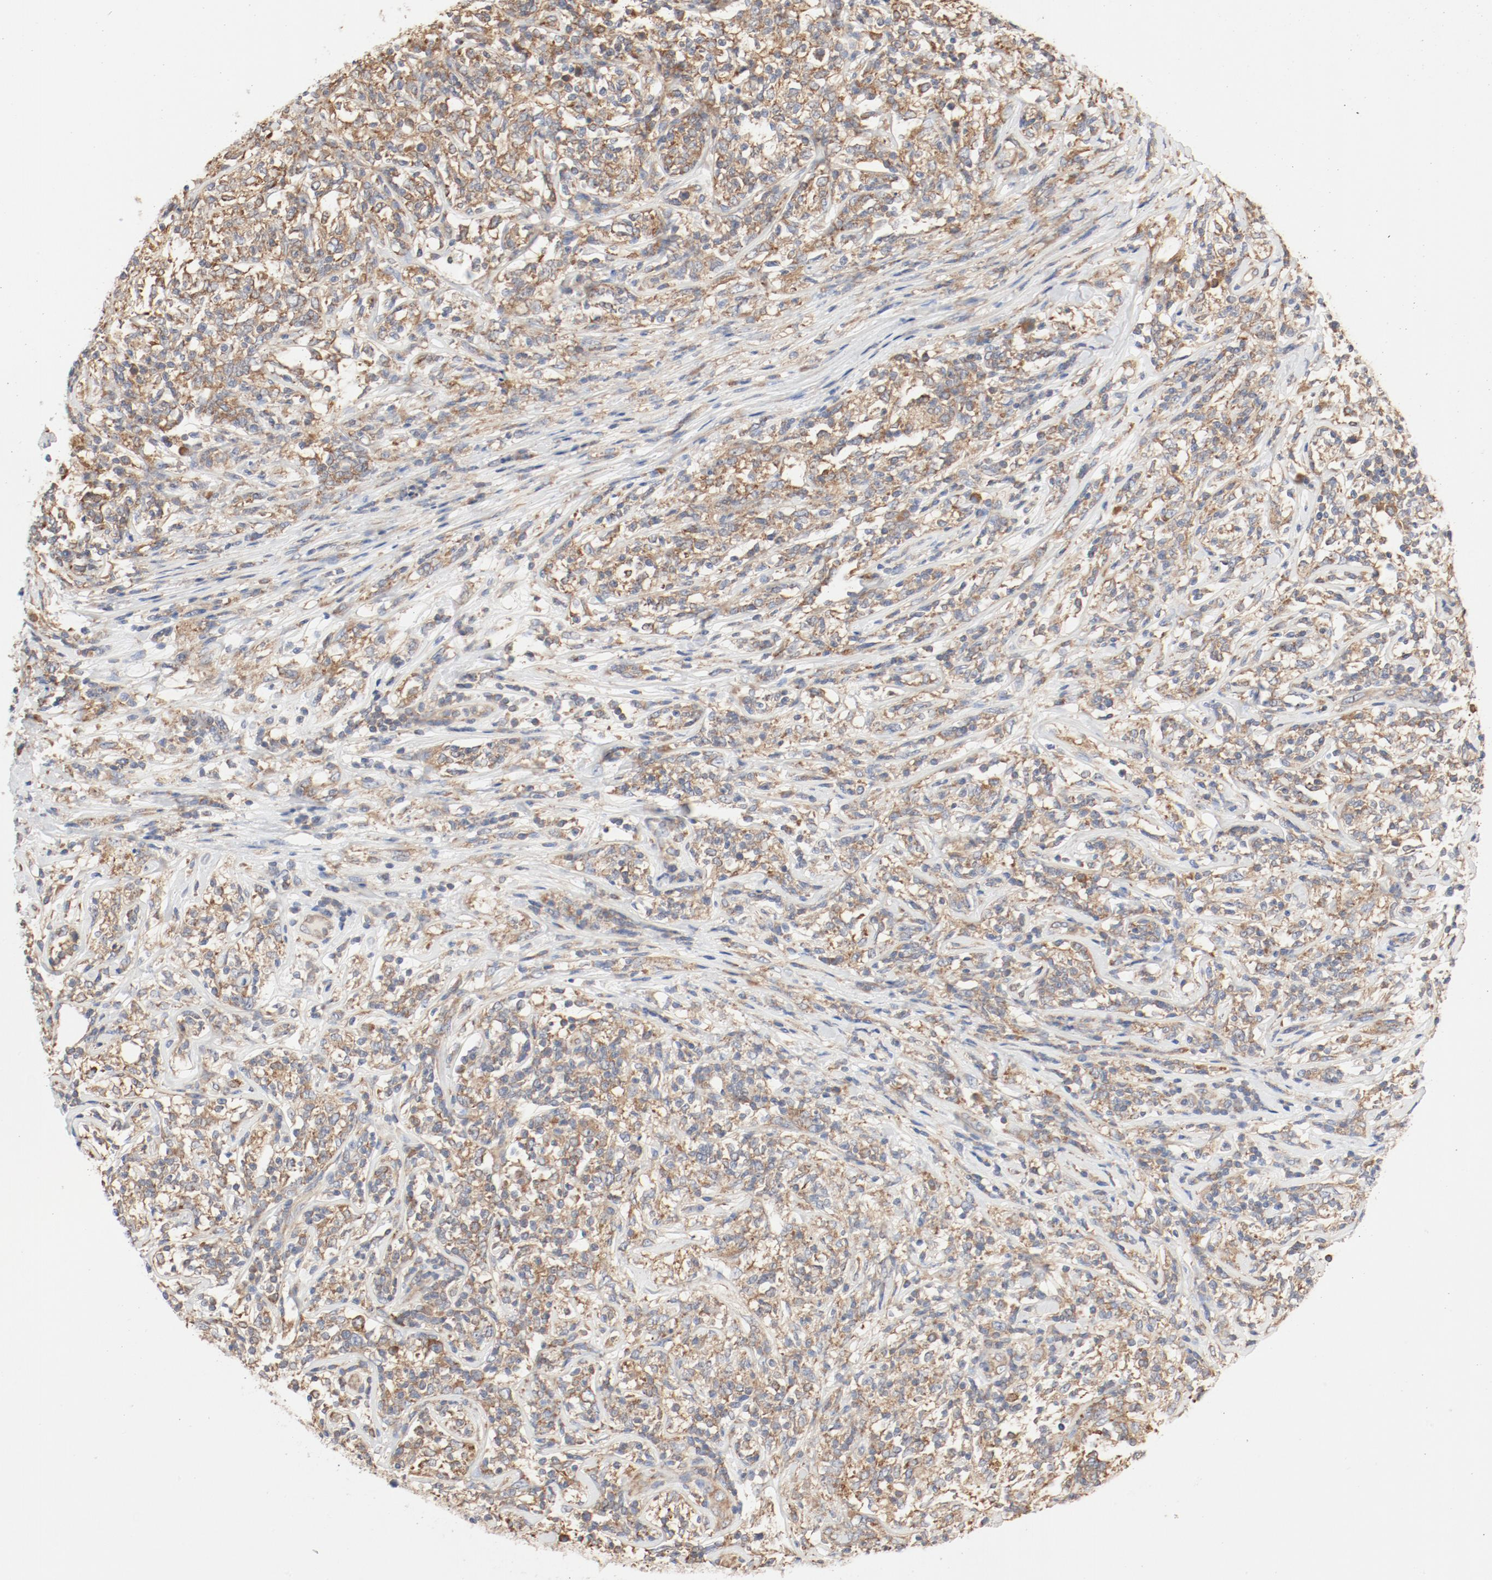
{"staining": {"intensity": "moderate", "quantity": ">75%", "location": "cytoplasmic/membranous"}, "tissue": "lymphoma", "cell_type": "Tumor cells", "image_type": "cancer", "snomed": [{"axis": "morphology", "description": "Malignant lymphoma, non-Hodgkin's type, High grade"}, {"axis": "topography", "description": "Lymph node"}], "caption": "Immunohistochemical staining of human lymphoma exhibits medium levels of moderate cytoplasmic/membranous protein positivity in approximately >75% of tumor cells.", "gene": "RPS6", "patient": {"sex": "female", "age": 84}}